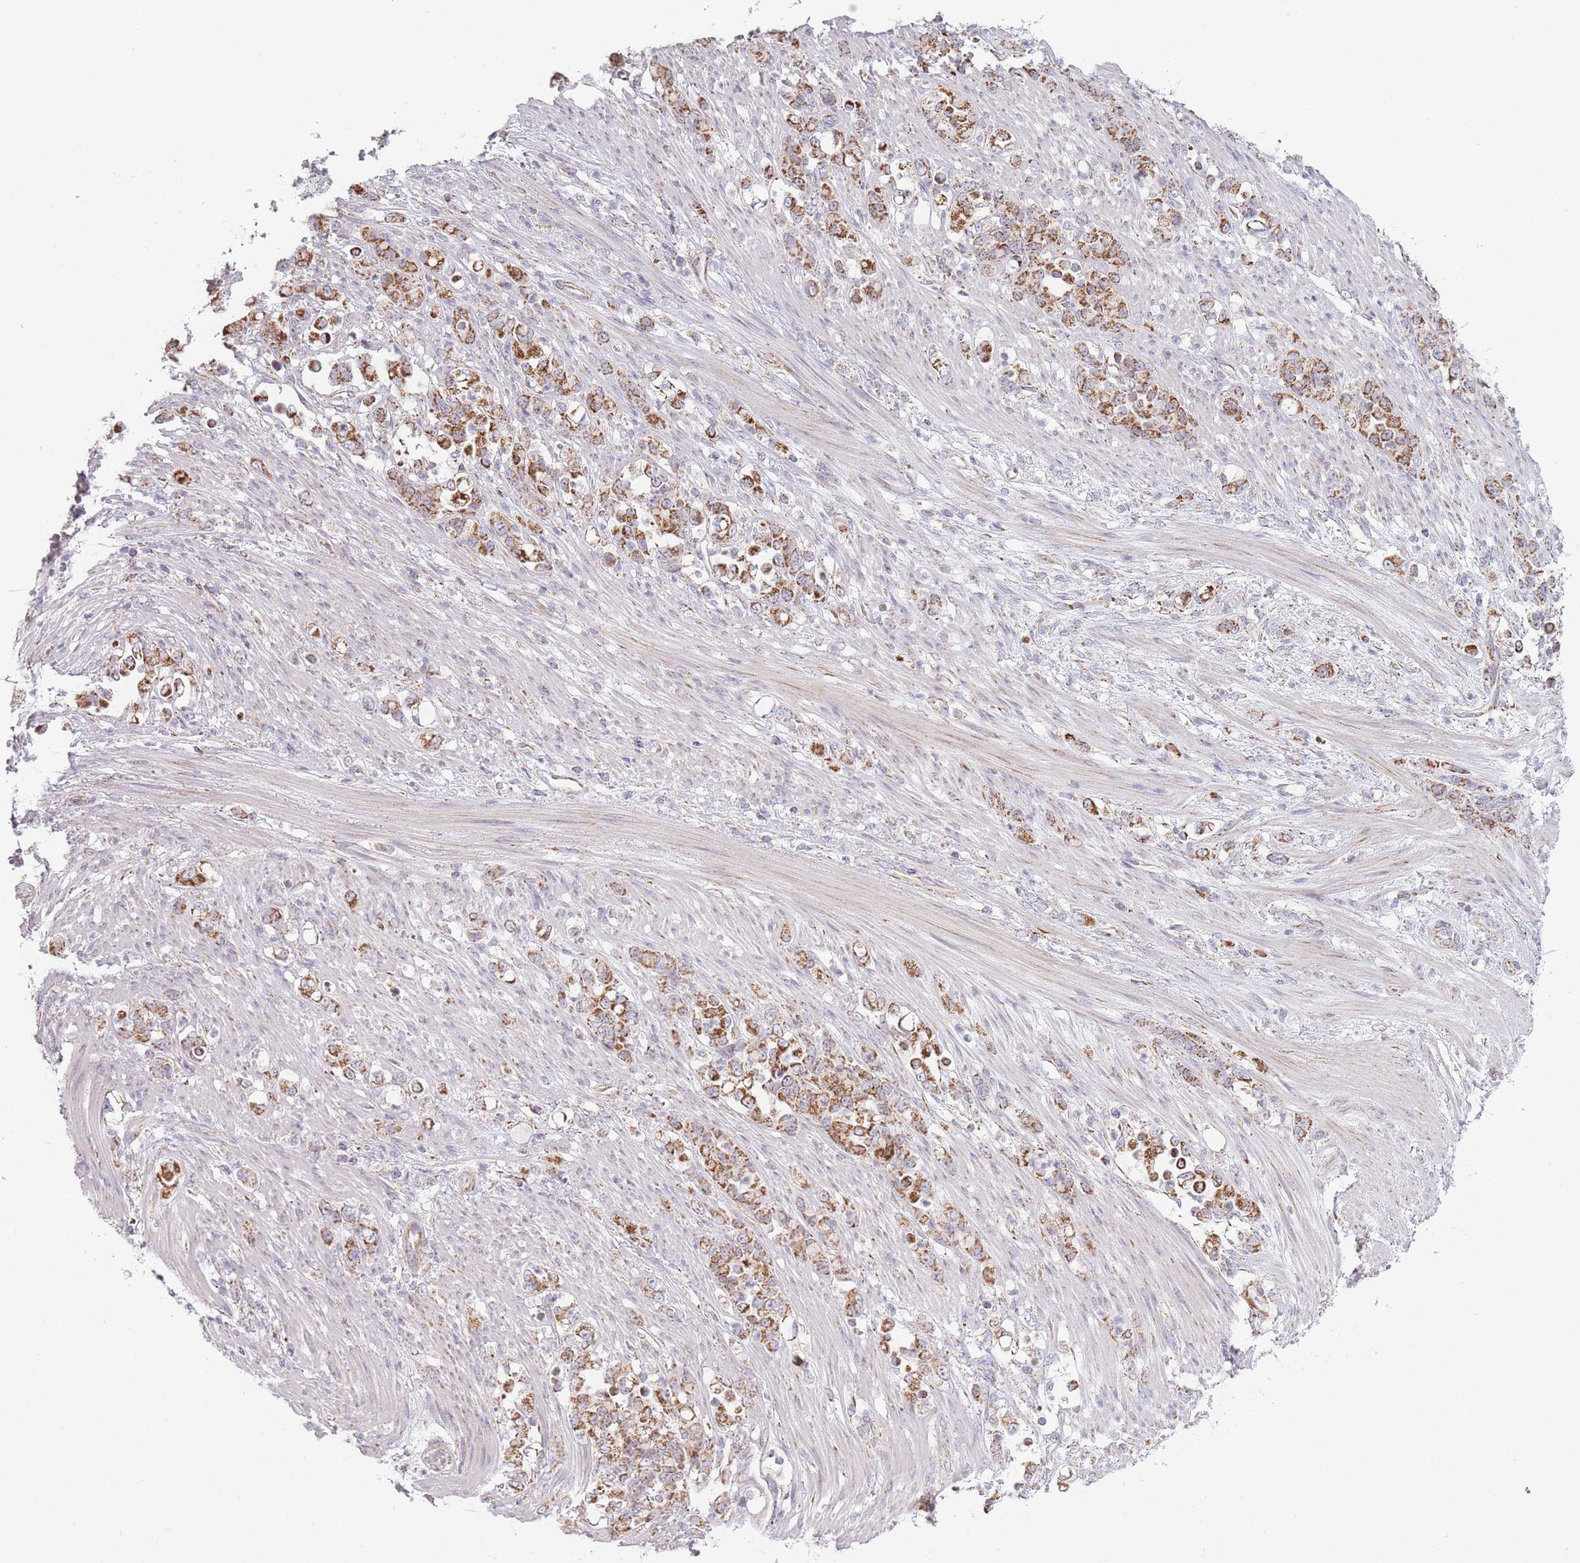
{"staining": {"intensity": "strong", "quantity": ">75%", "location": "cytoplasmic/membranous"}, "tissue": "stomach cancer", "cell_type": "Tumor cells", "image_type": "cancer", "snomed": [{"axis": "morphology", "description": "Normal tissue, NOS"}, {"axis": "morphology", "description": "Adenocarcinoma, NOS"}, {"axis": "topography", "description": "Stomach"}], "caption": "Stomach cancer (adenocarcinoma) was stained to show a protein in brown. There is high levels of strong cytoplasmic/membranous expression in approximately >75% of tumor cells. The staining is performed using DAB (3,3'-diaminobenzidine) brown chromogen to label protein expression. The nuclei are counter-stained blue using hematoxylin.", "gene": "DCHS1", "patient": {"sex": "female", "age": 79}}